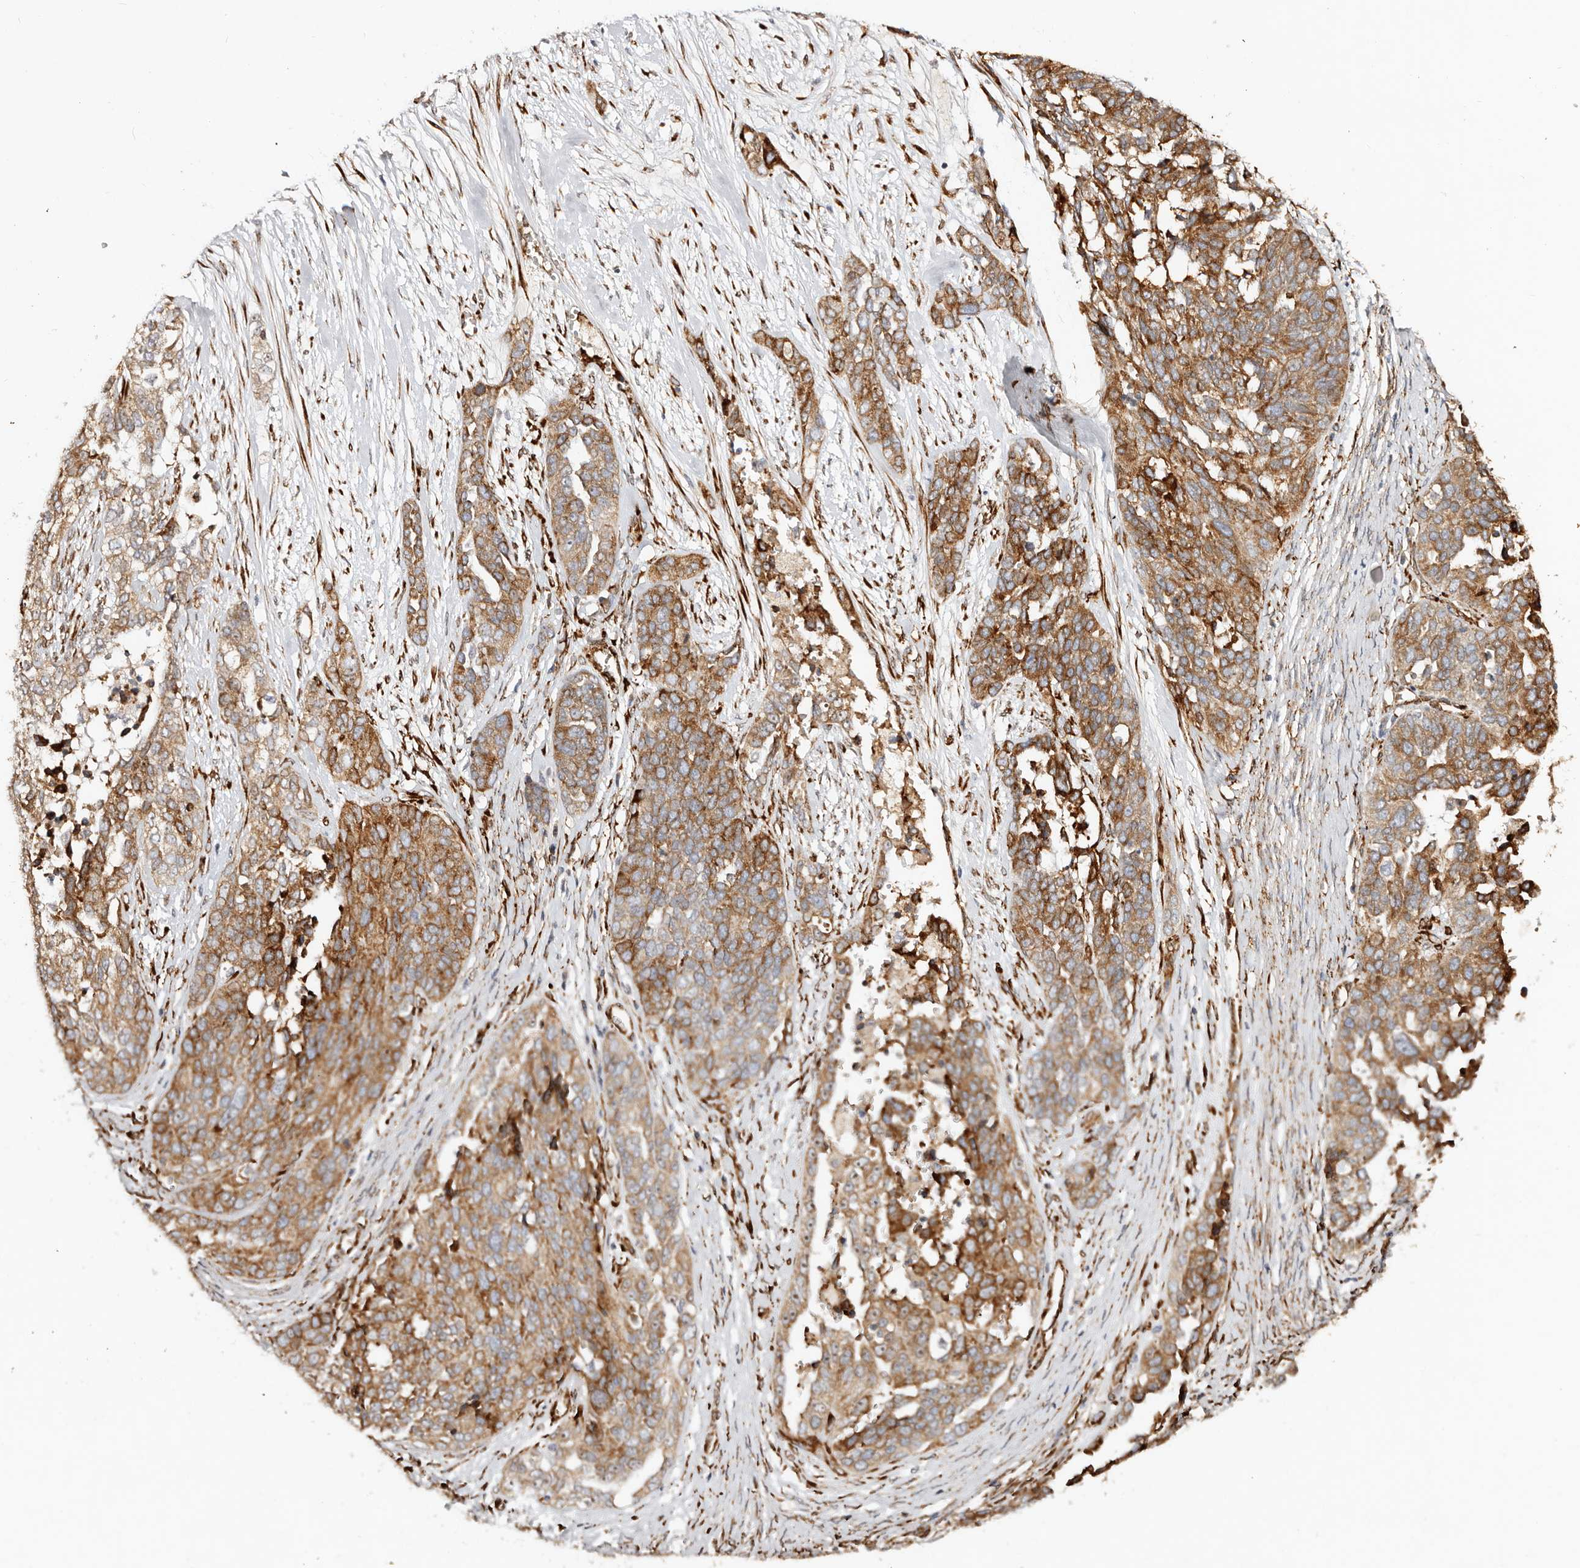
{"staining": {"intensity": "moderate", "quantity": ">75%", "location": "cytoplasmic/membranous"}, "tissue": "ovarian cancer", "cell_type": "Tumor cells", "image_type": "cancer", "snomed": [{"axis": "morphology", "description": "Cystadenocarcinoma, serous, NOS"}, {"axis": "topography", "description": "Ovary"}], "caption": "Brown immunohistochemical staining in ovarian cancer shows moderate cytoplasmic/membranous expression in approximately >75% of tumor cells. (brown staining indicates protein expression, while blue staining denotes nuclei).", "gene": "SERPINH1", "patient": {"sex": "female", "age": 44}}